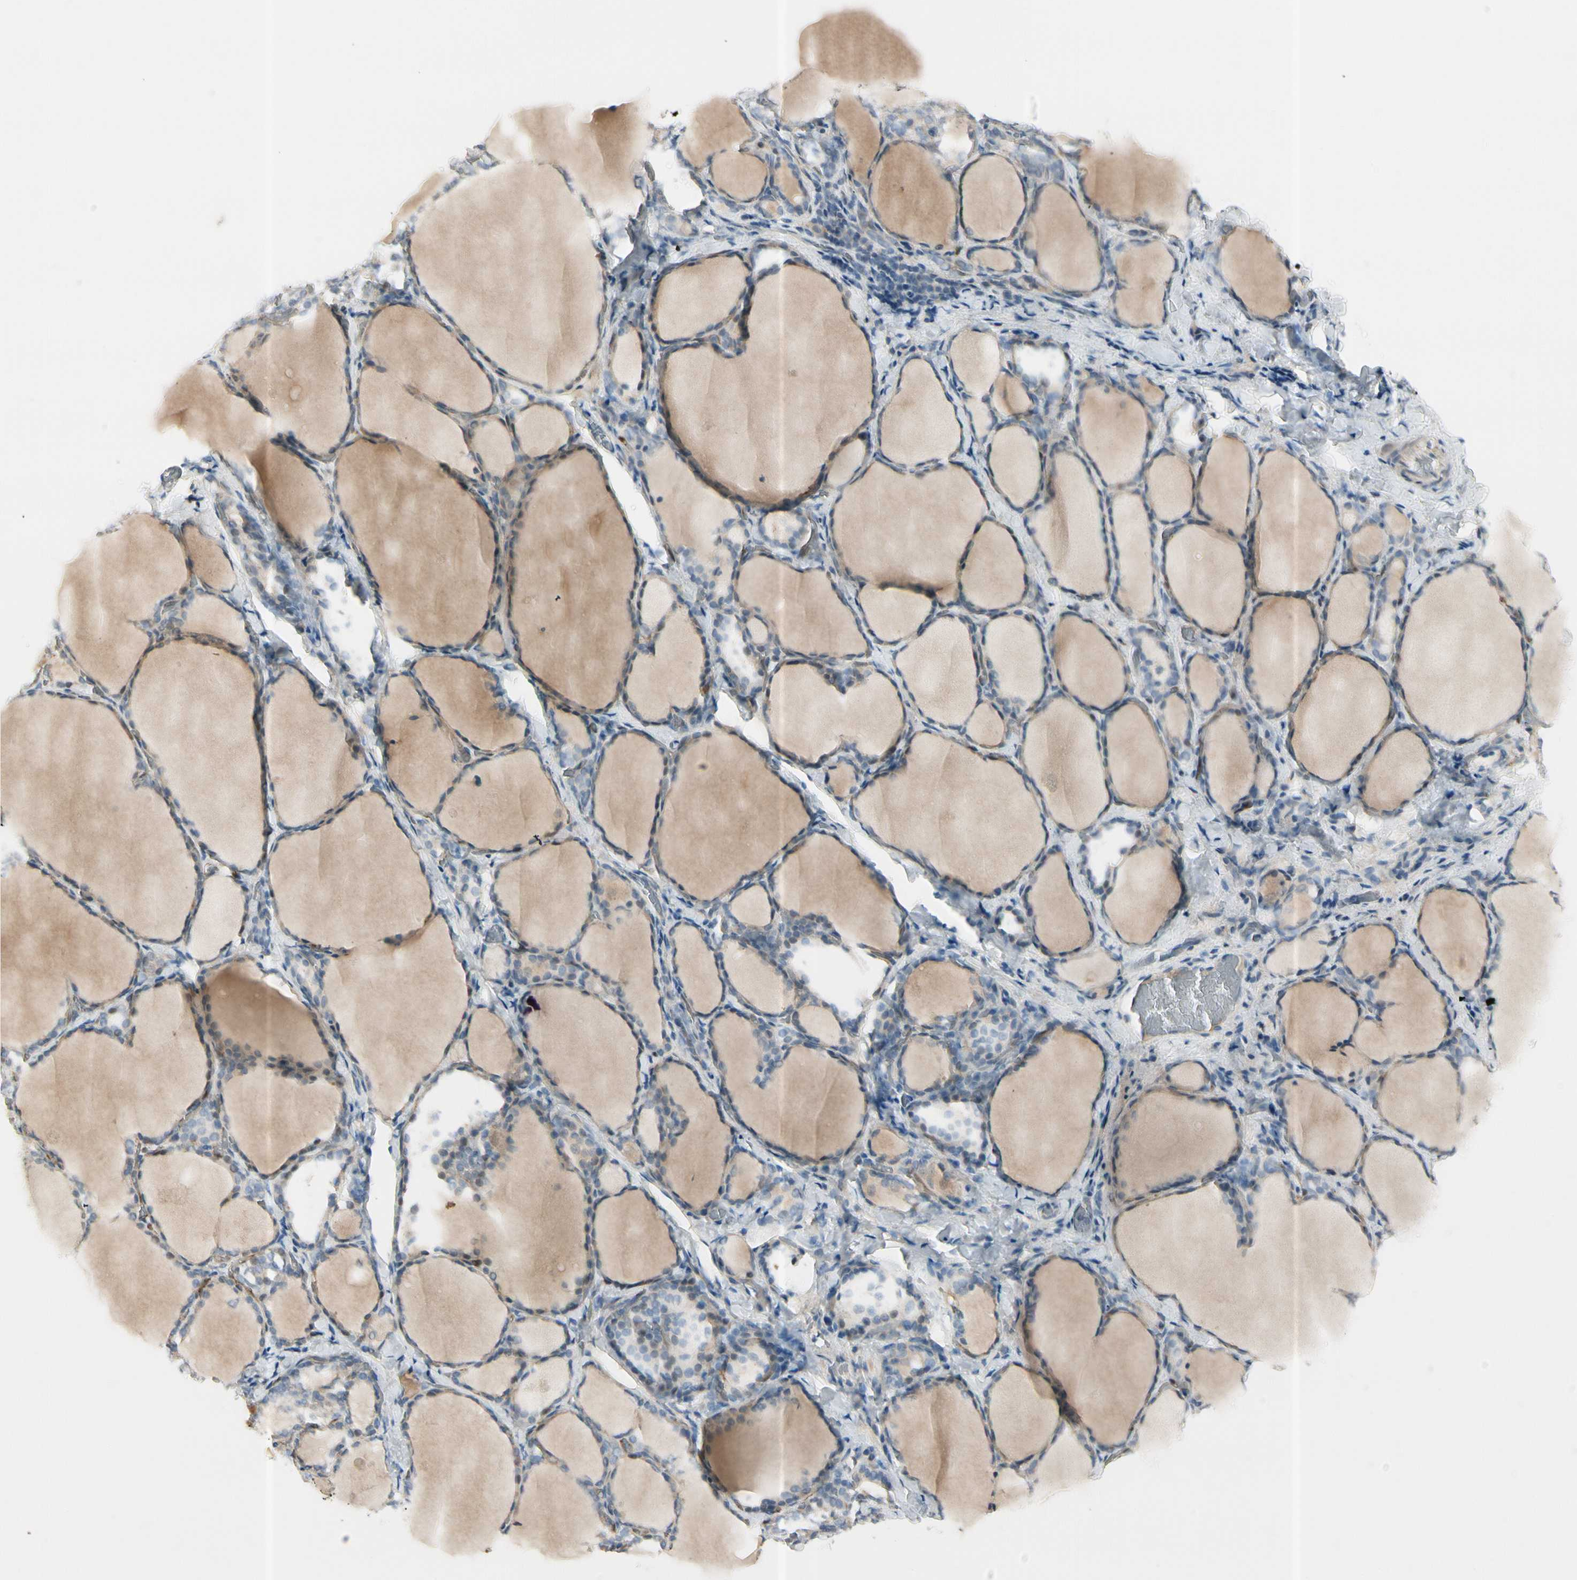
{"staining": {"intensity": "weak", "quantity": ">75%", "location": "cytoplasmic/membranous"}, "tissue": "thyroid gland", "cell_type": "Glandular cells", "image_type": "normal", "snomed": [{"axis": "morphology", "description": "Normal tissue, NOS"}, {"axis": "morphology", "description": "Papillary adenocarcinoma, NOS"}, {"axis": "topography", "description": "Thyroid gland"}], "caption": "Brown immunohistochemical staining in benign human thyroid gland exhibits weak cytoplasmic/membranous staining in about >75% of glandular cells. The staining was performed using DAB, with brown indicating positive protein expression. Nuclei are stained blue with hematoxylin.", "gene": "CYP2E1", "patient": {"sex": "female", "age": 30}}